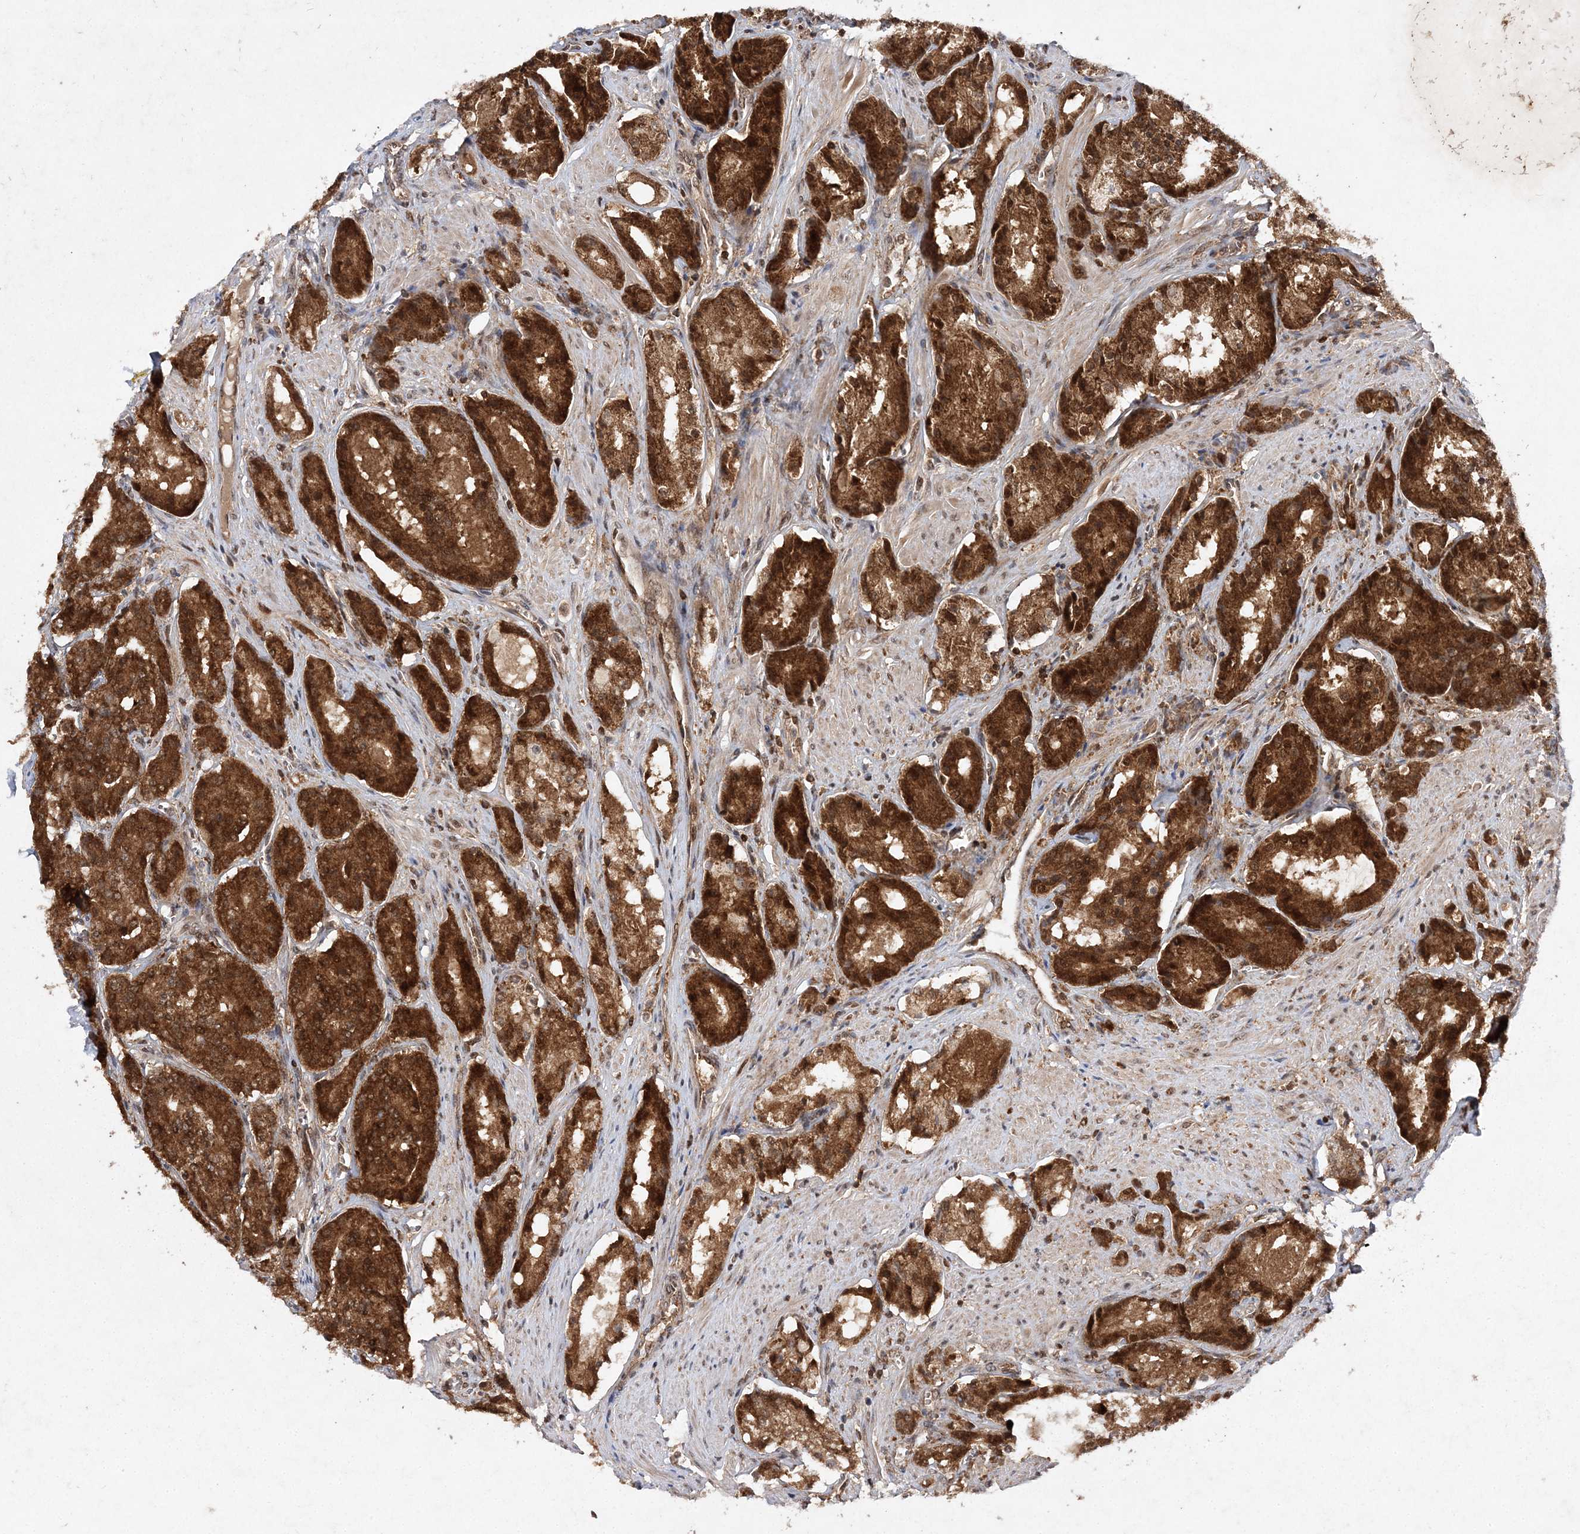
{"staining": {"intensity": "strong", "quantity": ">75%", "location": "cytoplasmic/membranous,nuclear"}, "tissue": "prostate cancer", "cell_type": "Tumor cells", "image_type": "cancer", "snomed": [{"axis": "morphology", "description": "Adenocarcinoma, High grade"}, {"axis": "topography", "description": "Prostate"}], "caption": "Protein staining of prostate cancer tissue displays strong cytoplasmic/membranous and nuclear positivity in about >75% of tumor cells.", "gene": "NIF3L1", "patient": {"sex": "male", "age": 60}}